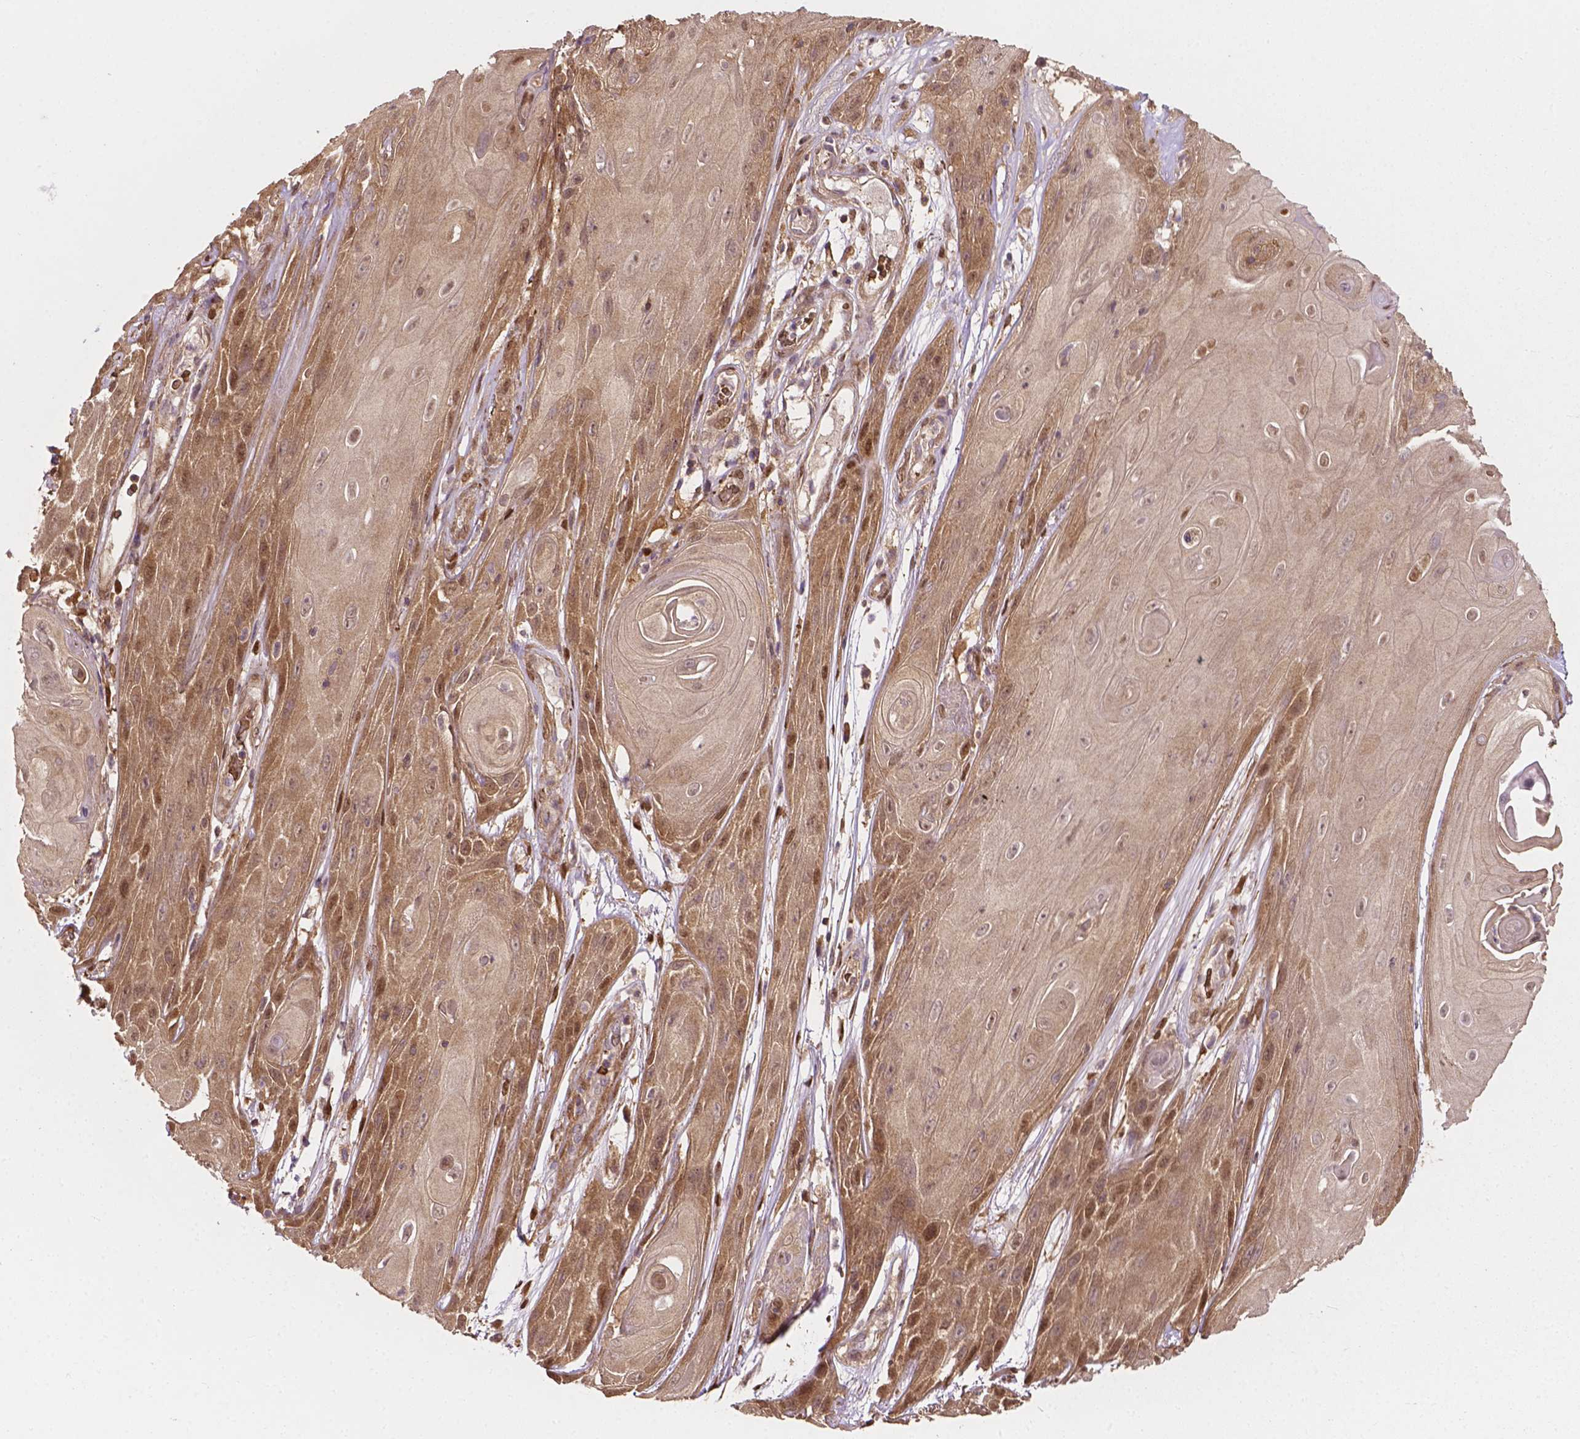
{"staining": {"intensity": "weak", "quantity": "25%-75%", "location": "cytoplasmic/membranous,nuclear"}, "tissue": "skin cancer", "cell_type": "Tumor cells", "image_type": "cancer", "snomed": [{"axis": "morphology", "description": "Squamous cell carcinoma, NOS"}, {"axis": "topography", "description": "Skin"}], "caption": "Weak cytoplasmic/membranous and nuclear staining for a protein is identified in approximately 25%-75% of tumor cells of squamous cell carcinoma (skin) using immunohistochemistry (IHC).", "gene": "YAP1", "patient": {"sex": "male", "age": 62}}